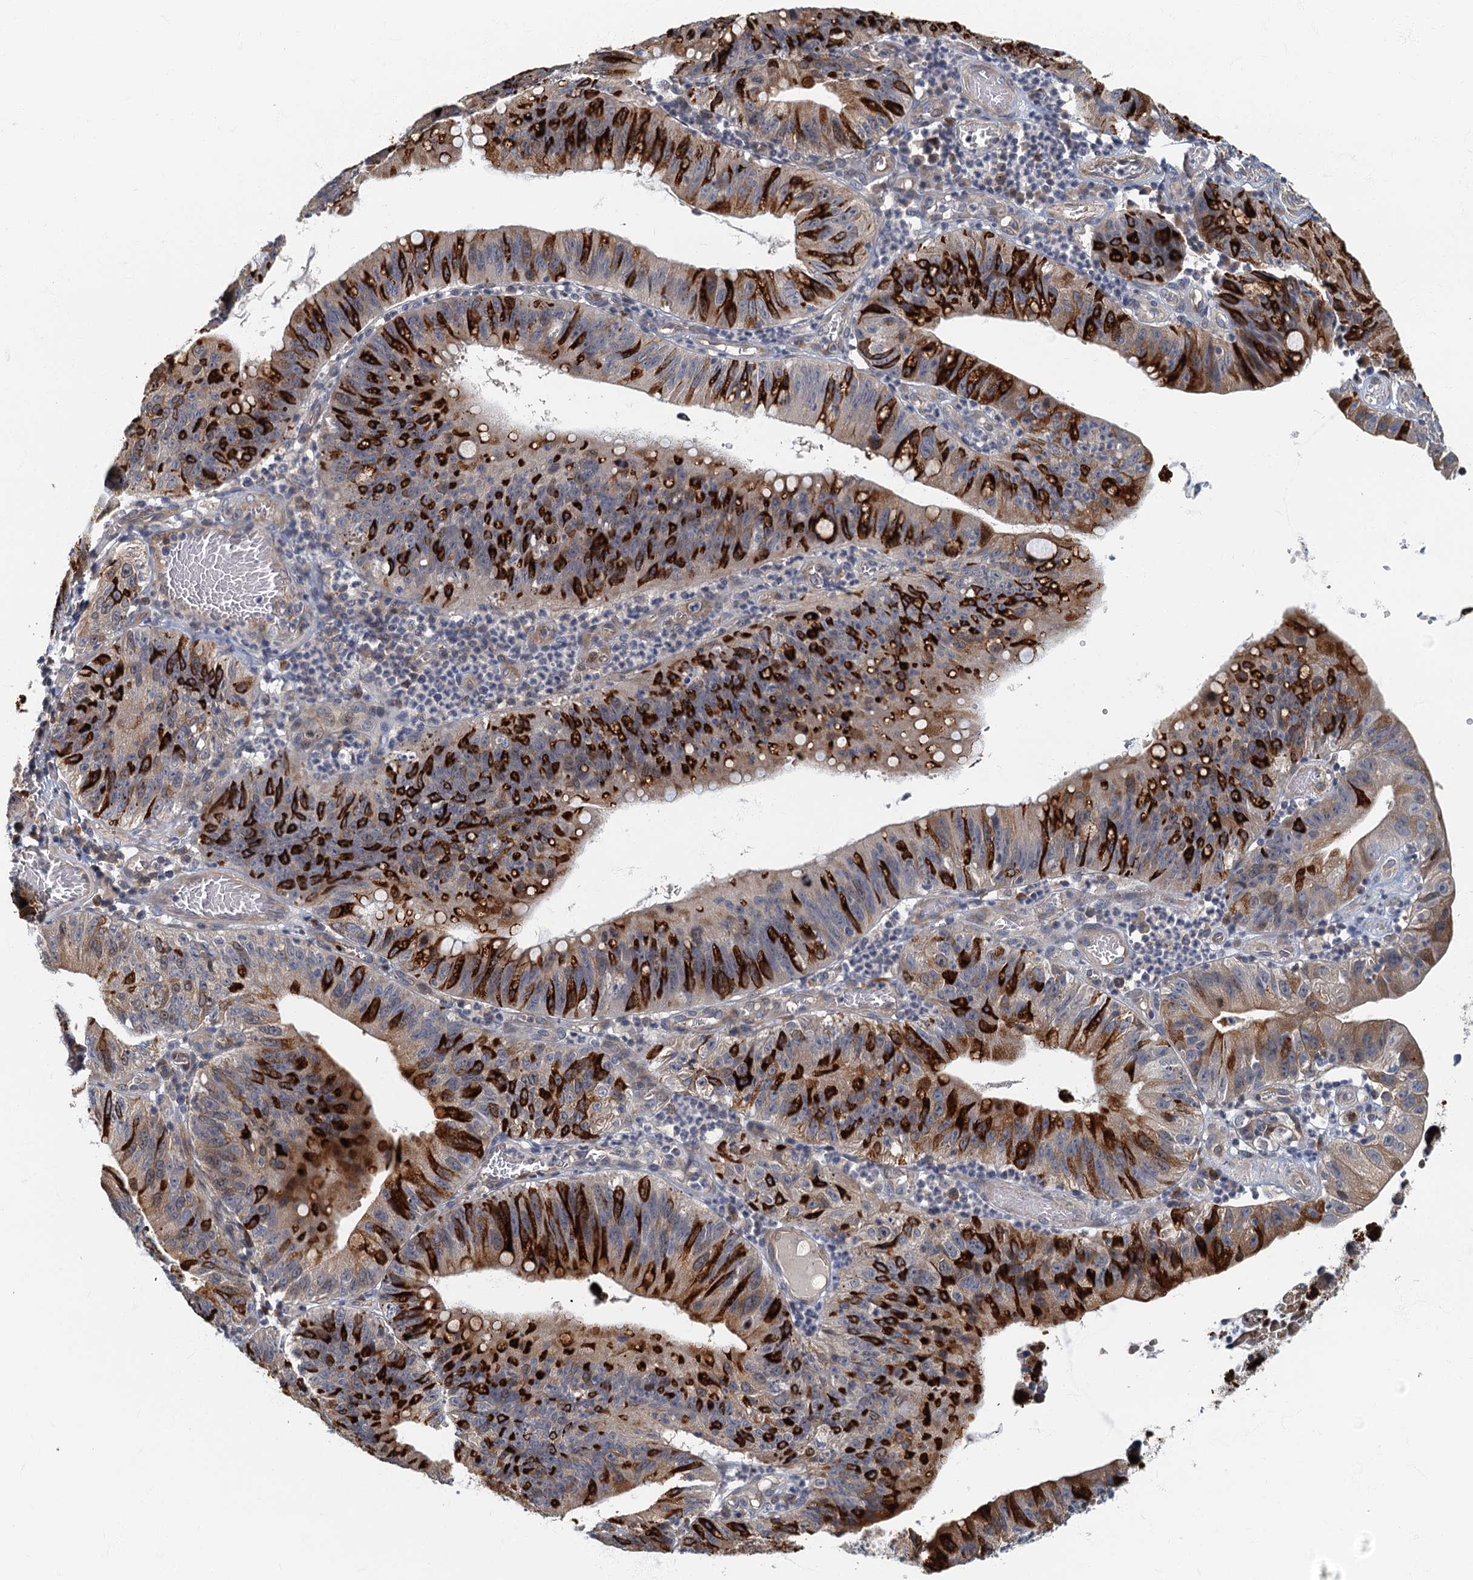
{"staining": {"intensity": "strong", "quantity": "25%-75%", "location": "cytoplasmic/membranous"}, "tissue": "stomach cancer", "cell_type": "Tumor cells", "image_type": "cancer", "snomed": [{"axis": "morphology", "description": "Adenocarcinoma, NOS"}, {"axis": "topography", "description": "Stomach"}], "caption": "Protein analysis of stomach cancer (adenocarcinoma) tissue displays strong cytoplasmic/membranous staining in approximately 25%-75% of tumor cells.", "gene": "CKAP2L", "patient": {"sex": "male", "age": 59}}